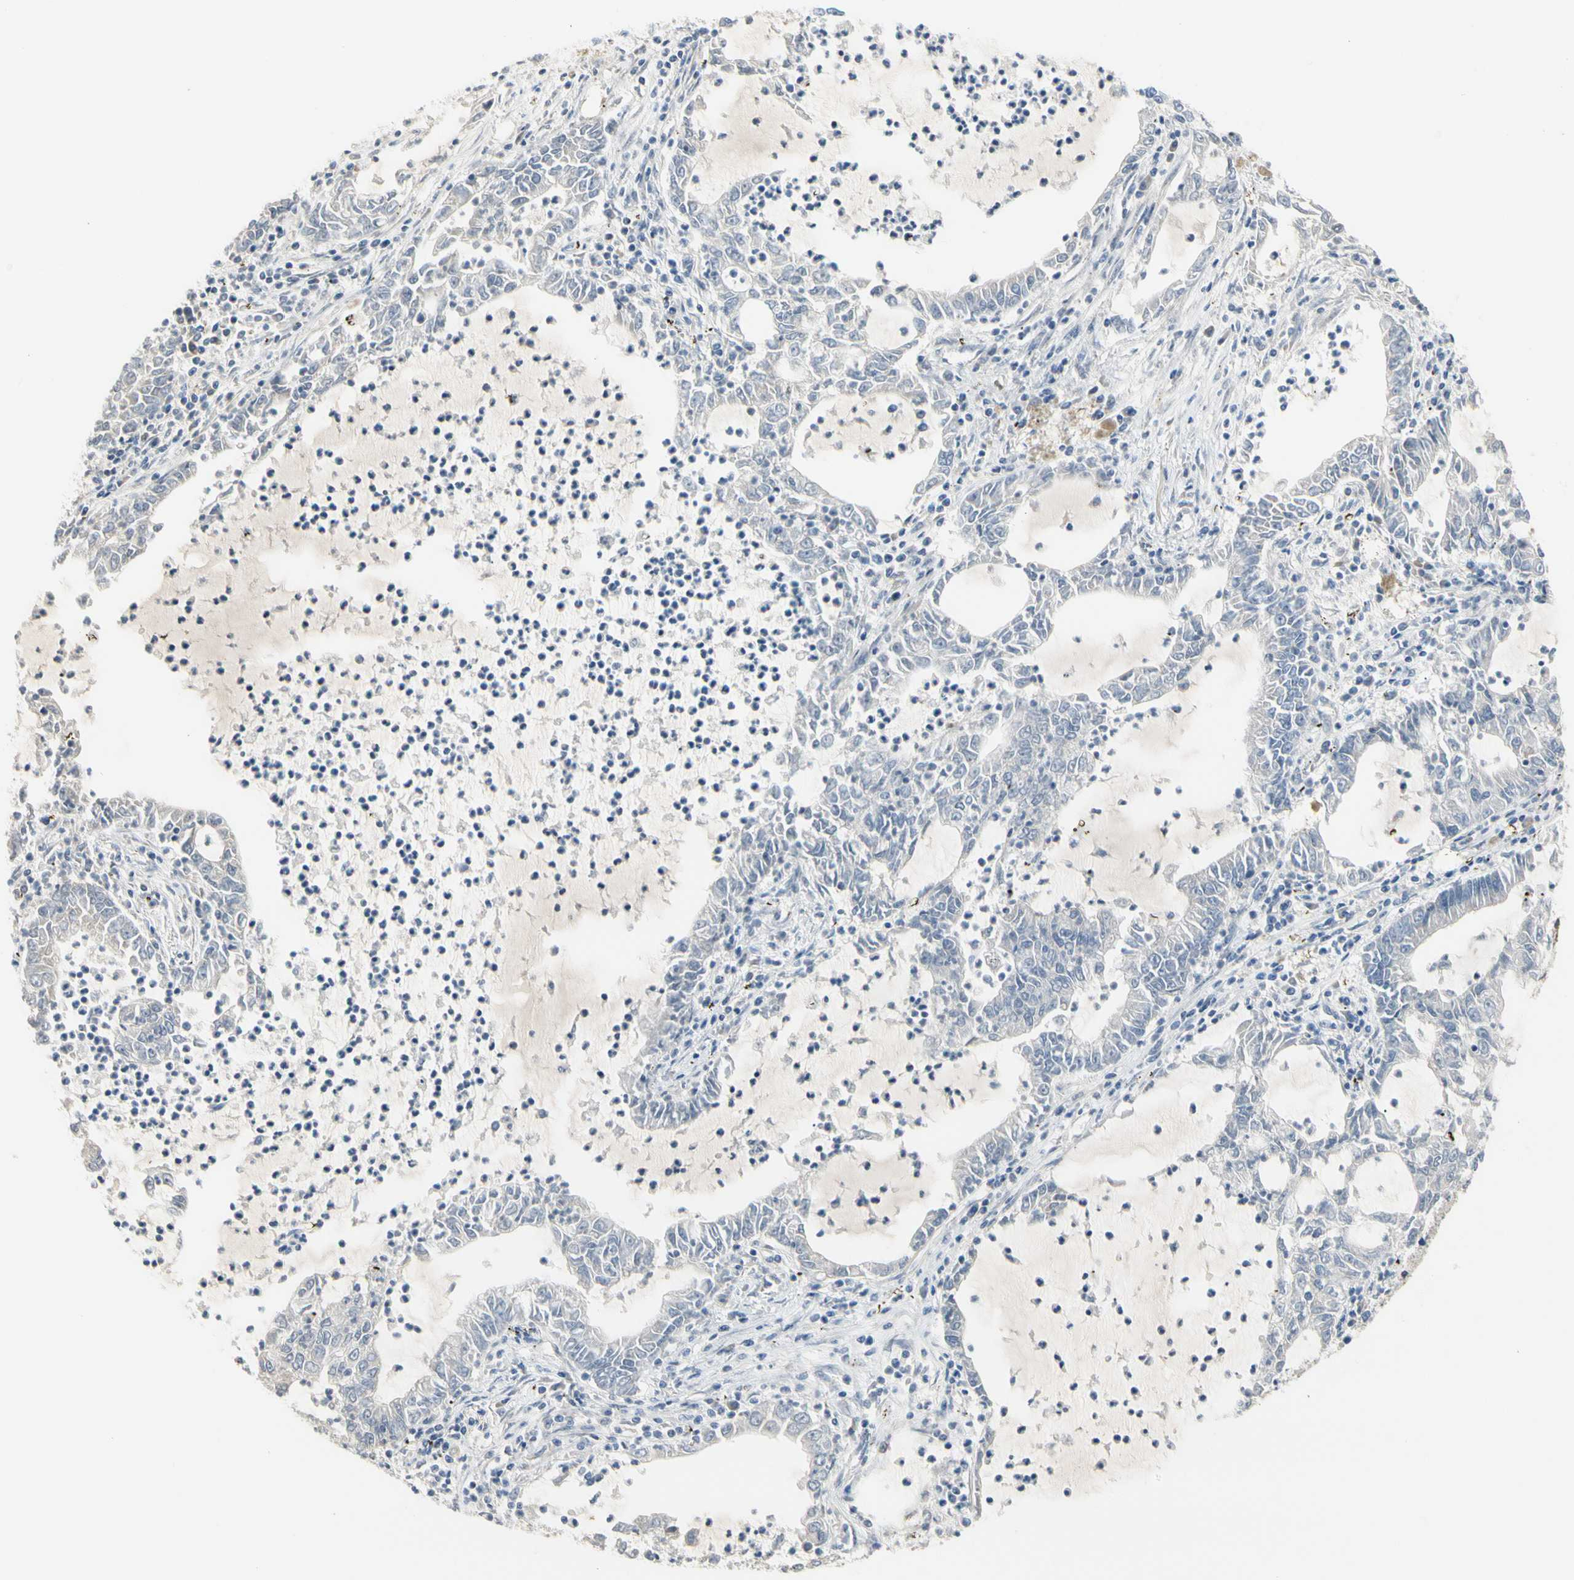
{"staining": {"intensity": "weak", "quantity": "<25%", "location": "cytoplasmic/membranous"}, "tissue": "lung cancer", "cell_type": "Tumor cells", "image_type": "cancer", "snomed": [{"axis": "morphology", "description": "Adenocarcinoma, NOS"}, {"axis": "topography", "description": "Lung"}], "caption": "Tumor cells are negative for brown protein staining in adenocarcinoma (lung).", "gene": "NFKB2", "patient": {"sex": "female", "age": 51}}